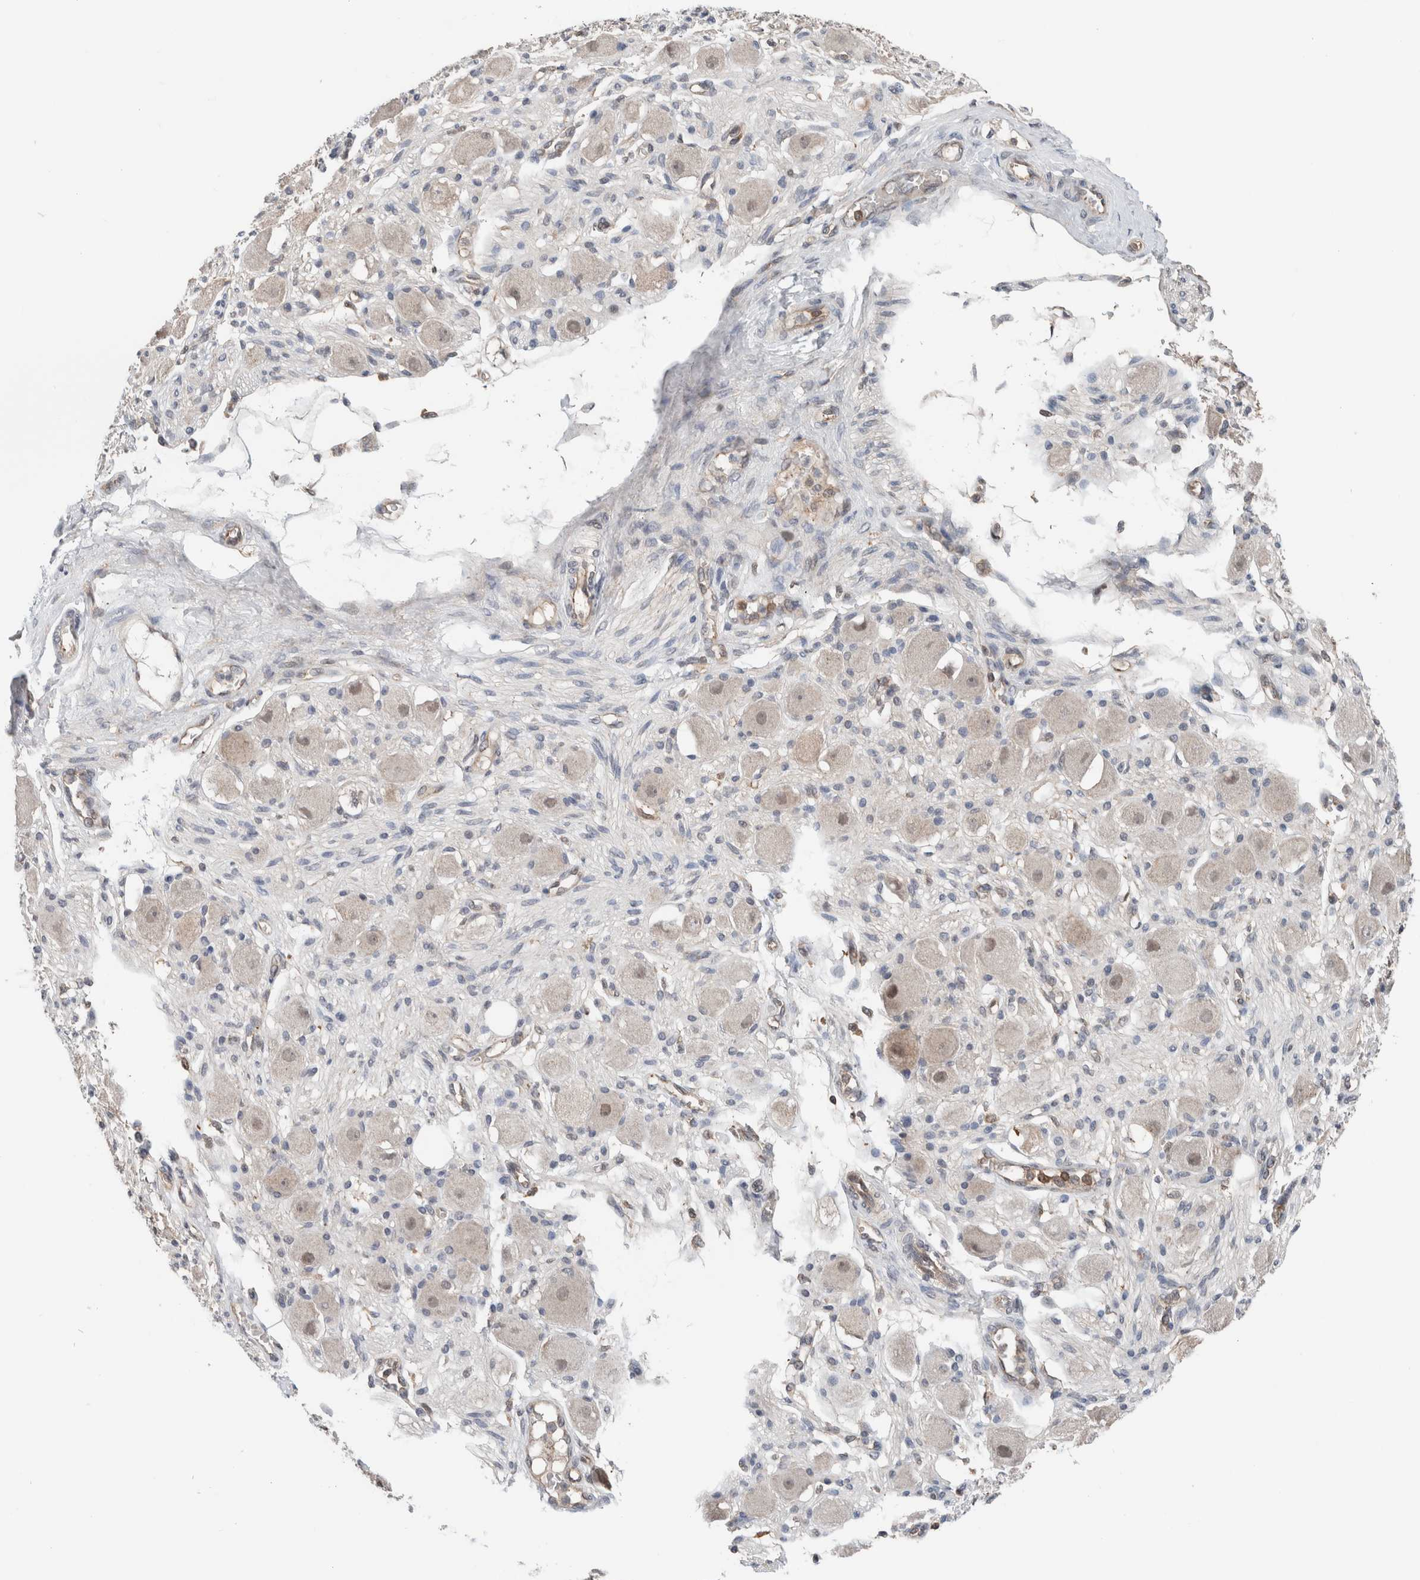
{"staining": {"intensity": "negative", "quantity": "none", "location": "none"}, "tissue": "adipose tissue", "cell_type": "Adipocytes", "image_type": "normal", "snomed": [{"axis": "morphology", "description": "Normal tissue, NOS"}, {"axis": "topography", "description": "Kidney"}, {"axis": "topography", "description": "Peripheral nerve tissue"}], "caption": "IHC micrograph of benign adipose tissue: adipose tissue stained with DAB (3,3'-diaminobenzidine) reveals no significant protein staining in adipocytes. (DAB IHC with hematoxylin counter stain).", "gene": "XPNPEP1", "patient": {"sex": "male", "age": 7}}